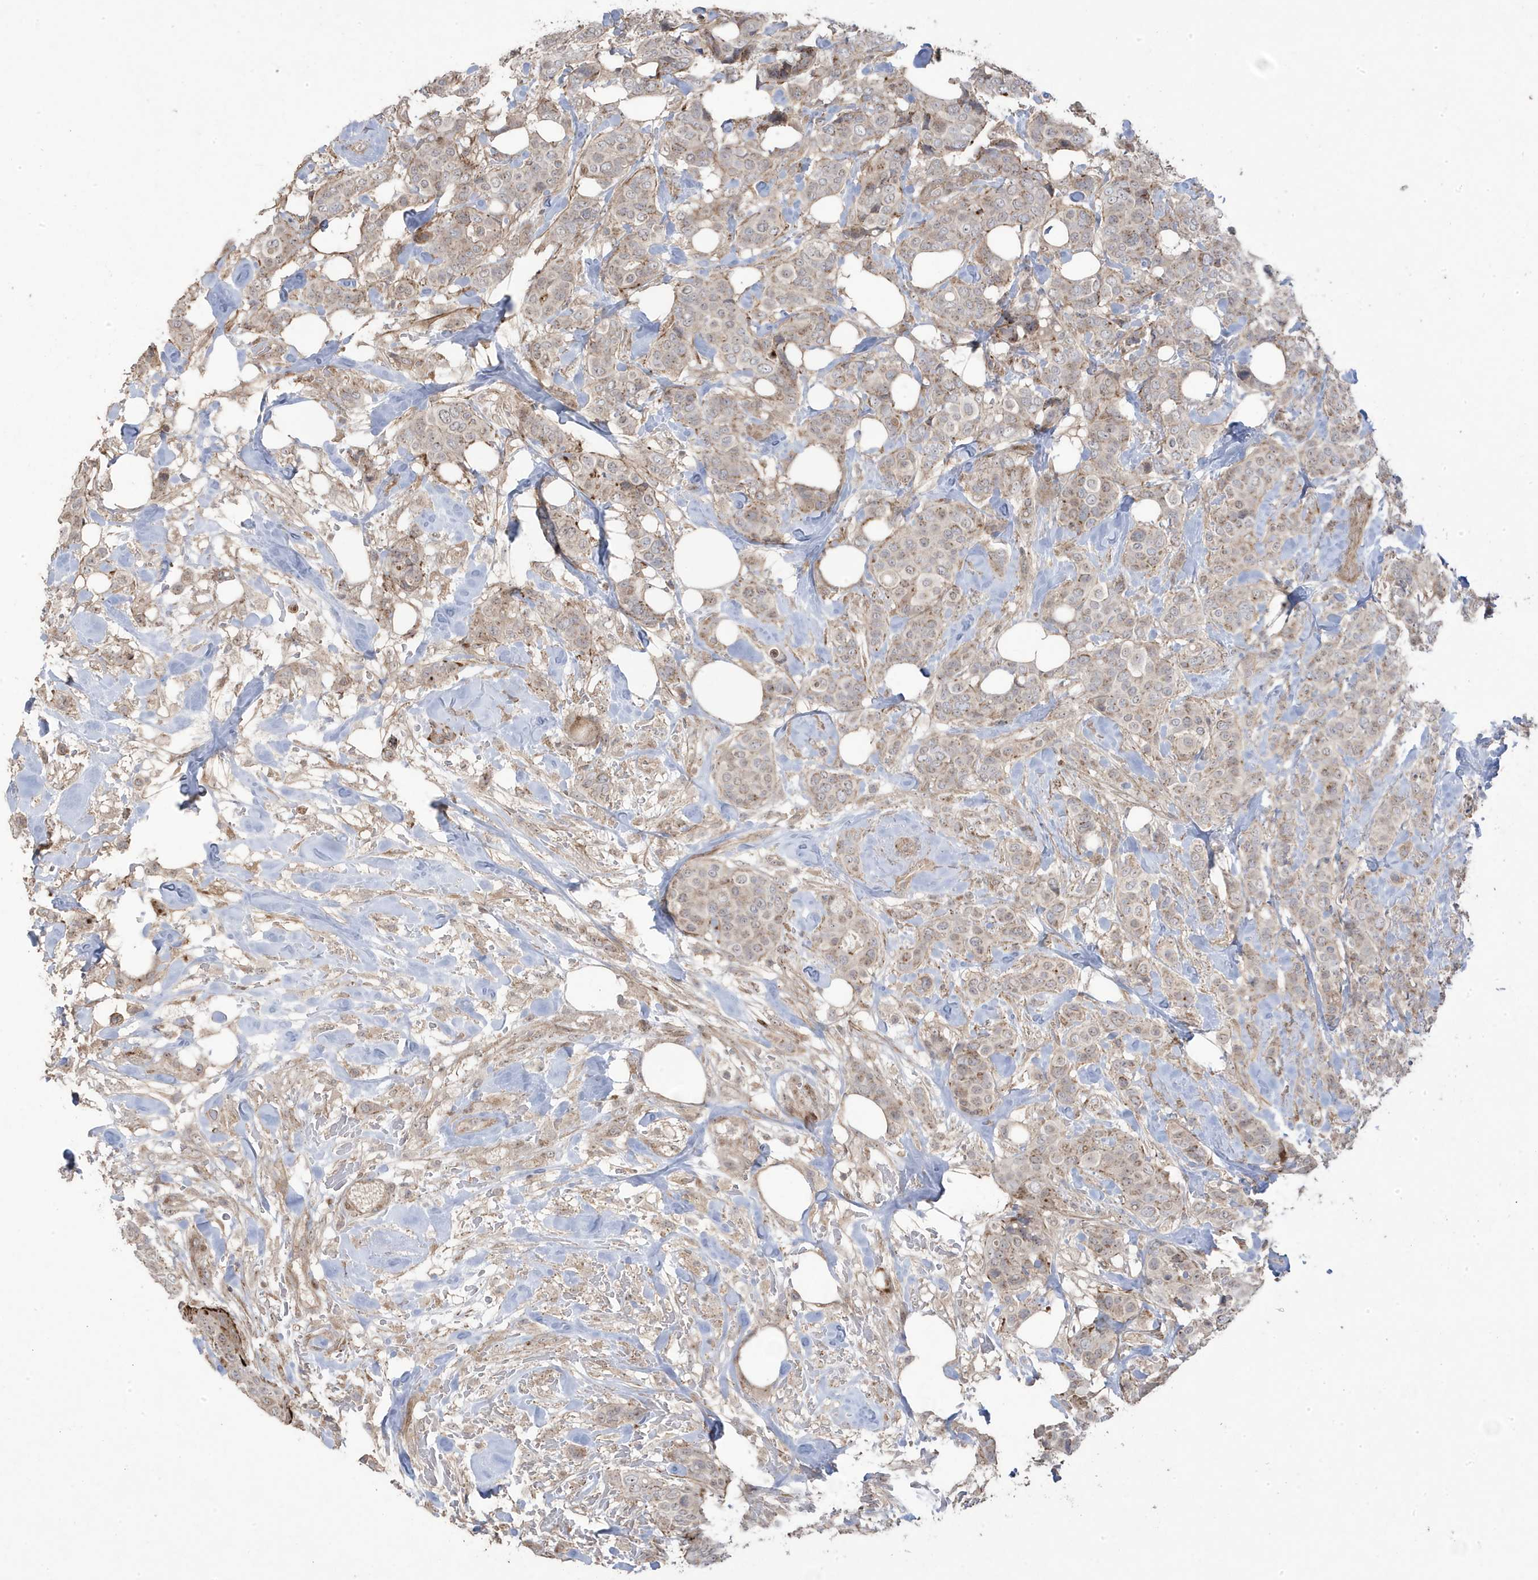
{"staining": {"intensity": "weak", "quantity": "<25%", "location": "cytoplasmic/membranous"}, "tissue": "breast cancer", "cell_type": "Tumor cells", "image_type": "cancer", "snomed": [{"axis": "morphology", "description": "Lobular carcinoma"}, {"axis": "topography", "description": "Breast"}], "caption": "High power microscopy photomicrograph of an IHC image of breast cancer (lobular carcinoma), revealing no significant expression in tumor cells.", "gene": "CETN3", "patient": {"sex": "female", "age": 51}}